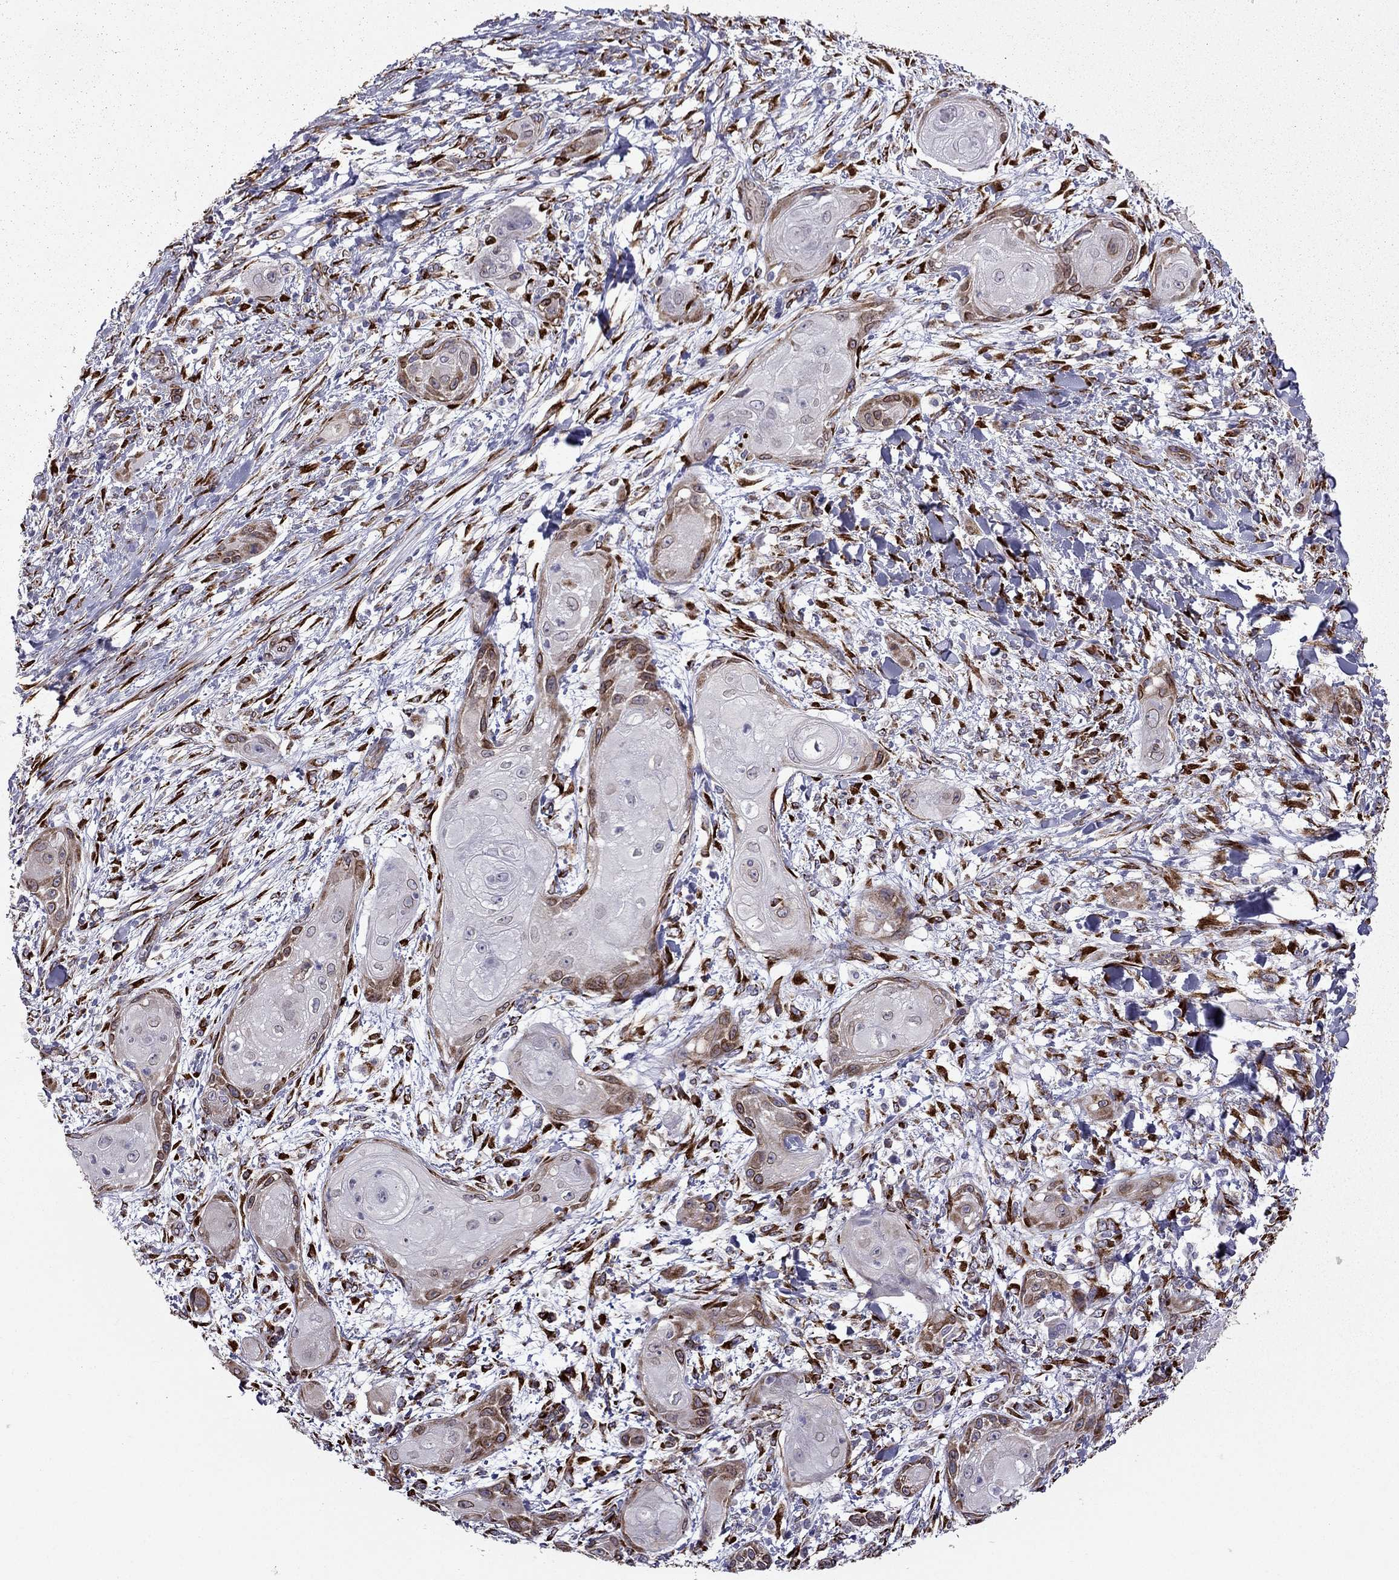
{"staining": {"intensity": "moderate", "quantity": "<25%", "location": "cytoplasmic/membranous"}, "tissue": "skin cancer", "cell_type": "Tumor cells", "image_type": "cancer", "snomed": [{"axis": "morphology", "description": "Squamous cell carcinoma, NOS"}, {"axis": "topography", "description": "Skin"}], "caption": "Immunohistochemical staining of human skin squamous cell carcinoma shows low levels of moderate cytoplasmic/membranous protein staining in approximately <25% of tumor cells.", "gene": "IKBIP", "patient": {"sex": "male", "age": 62}}